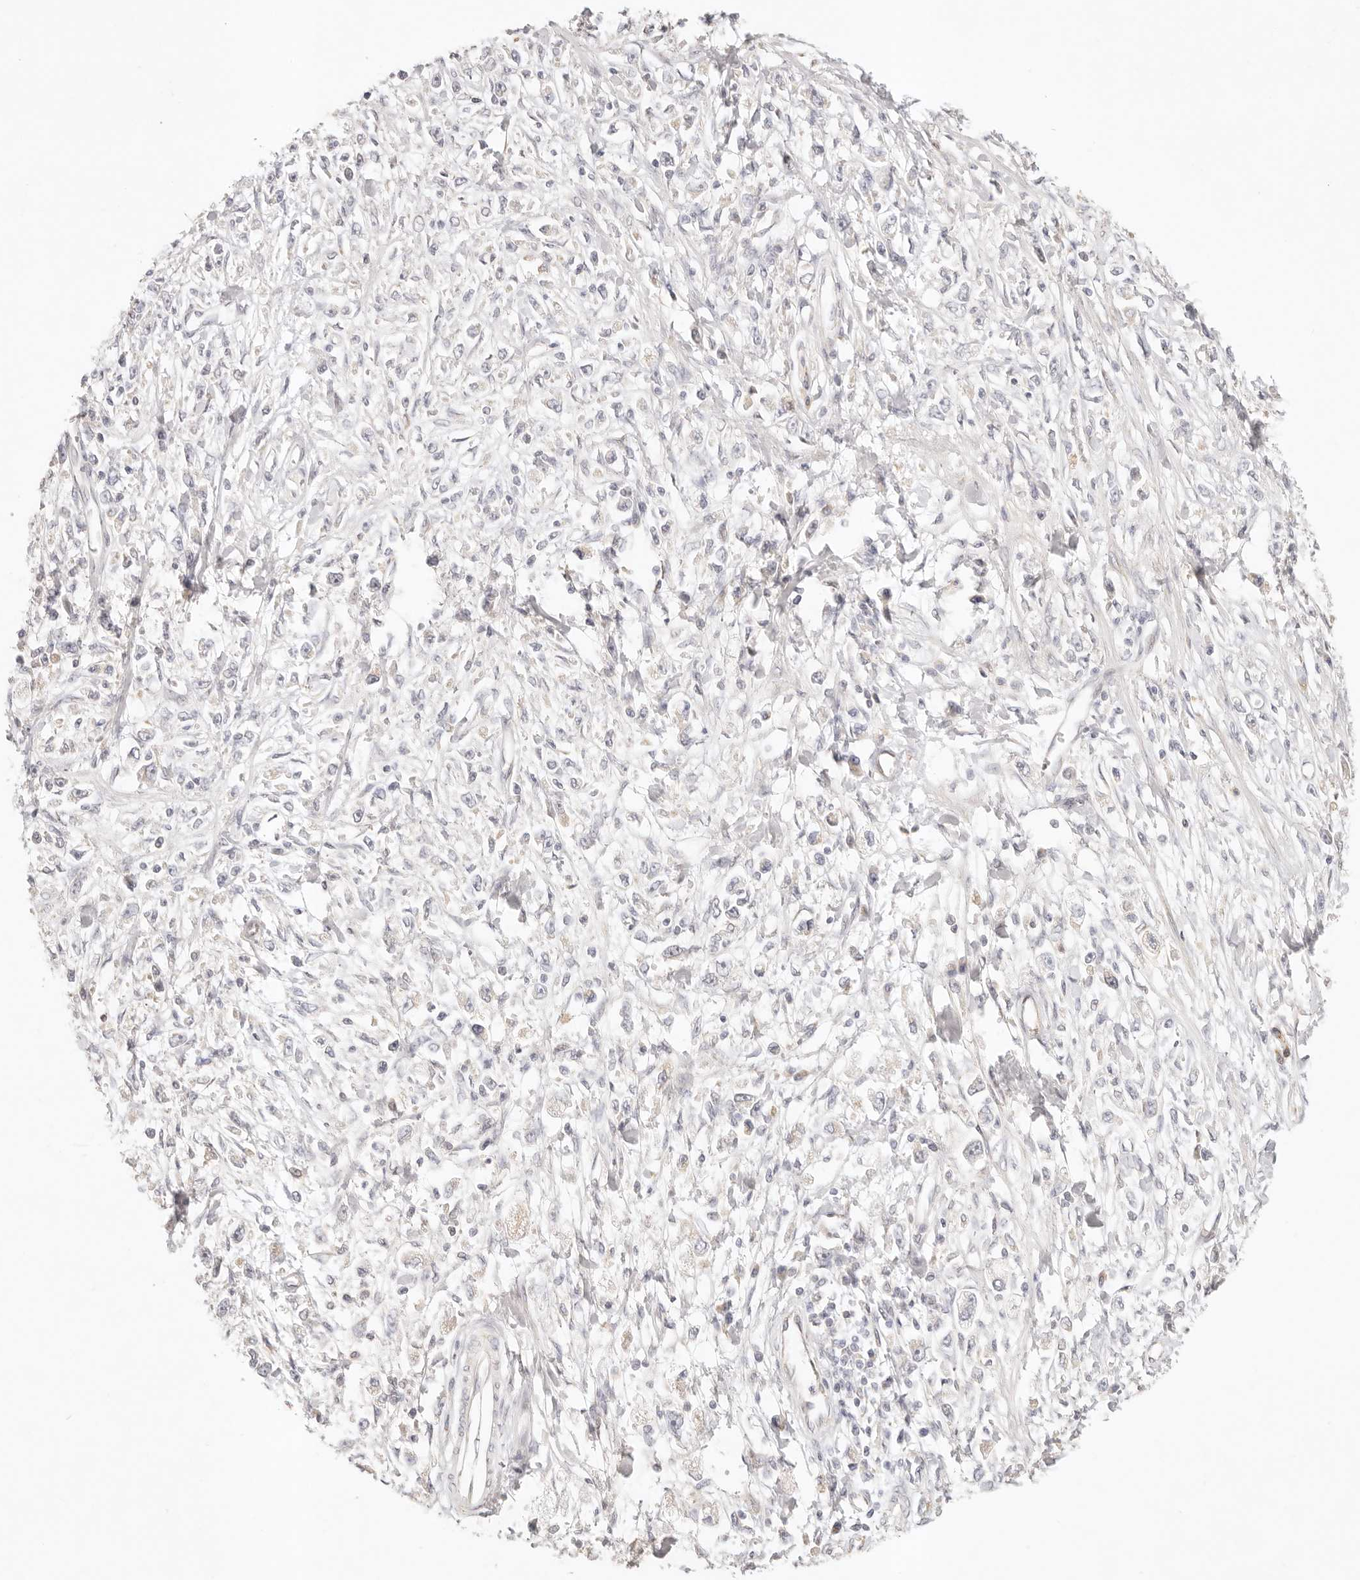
{"staining": {"intensity": "negative", "quantity": "none", "location": "none"}, "tissue": "stomach cancer", "cell_type": "Tumor cells", "image_type": "cancer", "snomed": [{"axis": "morphology", "description": "Adenocarcinoma, NOS"}, {"axis": "topography", "description": "Stomach"}], "caption": "Stomach adenocarcinoma was stained to show a protein in brown. There is no significant positivity in tumor cells. Brightfield microscopy of immunohistochemistry stained with DAB (3,3'-diaminobenzidine) (brown) and hematoxylin (blue), captured at high magnification.", "gene": "GPR156", "patient": {"sex": "female", "age": 59}}